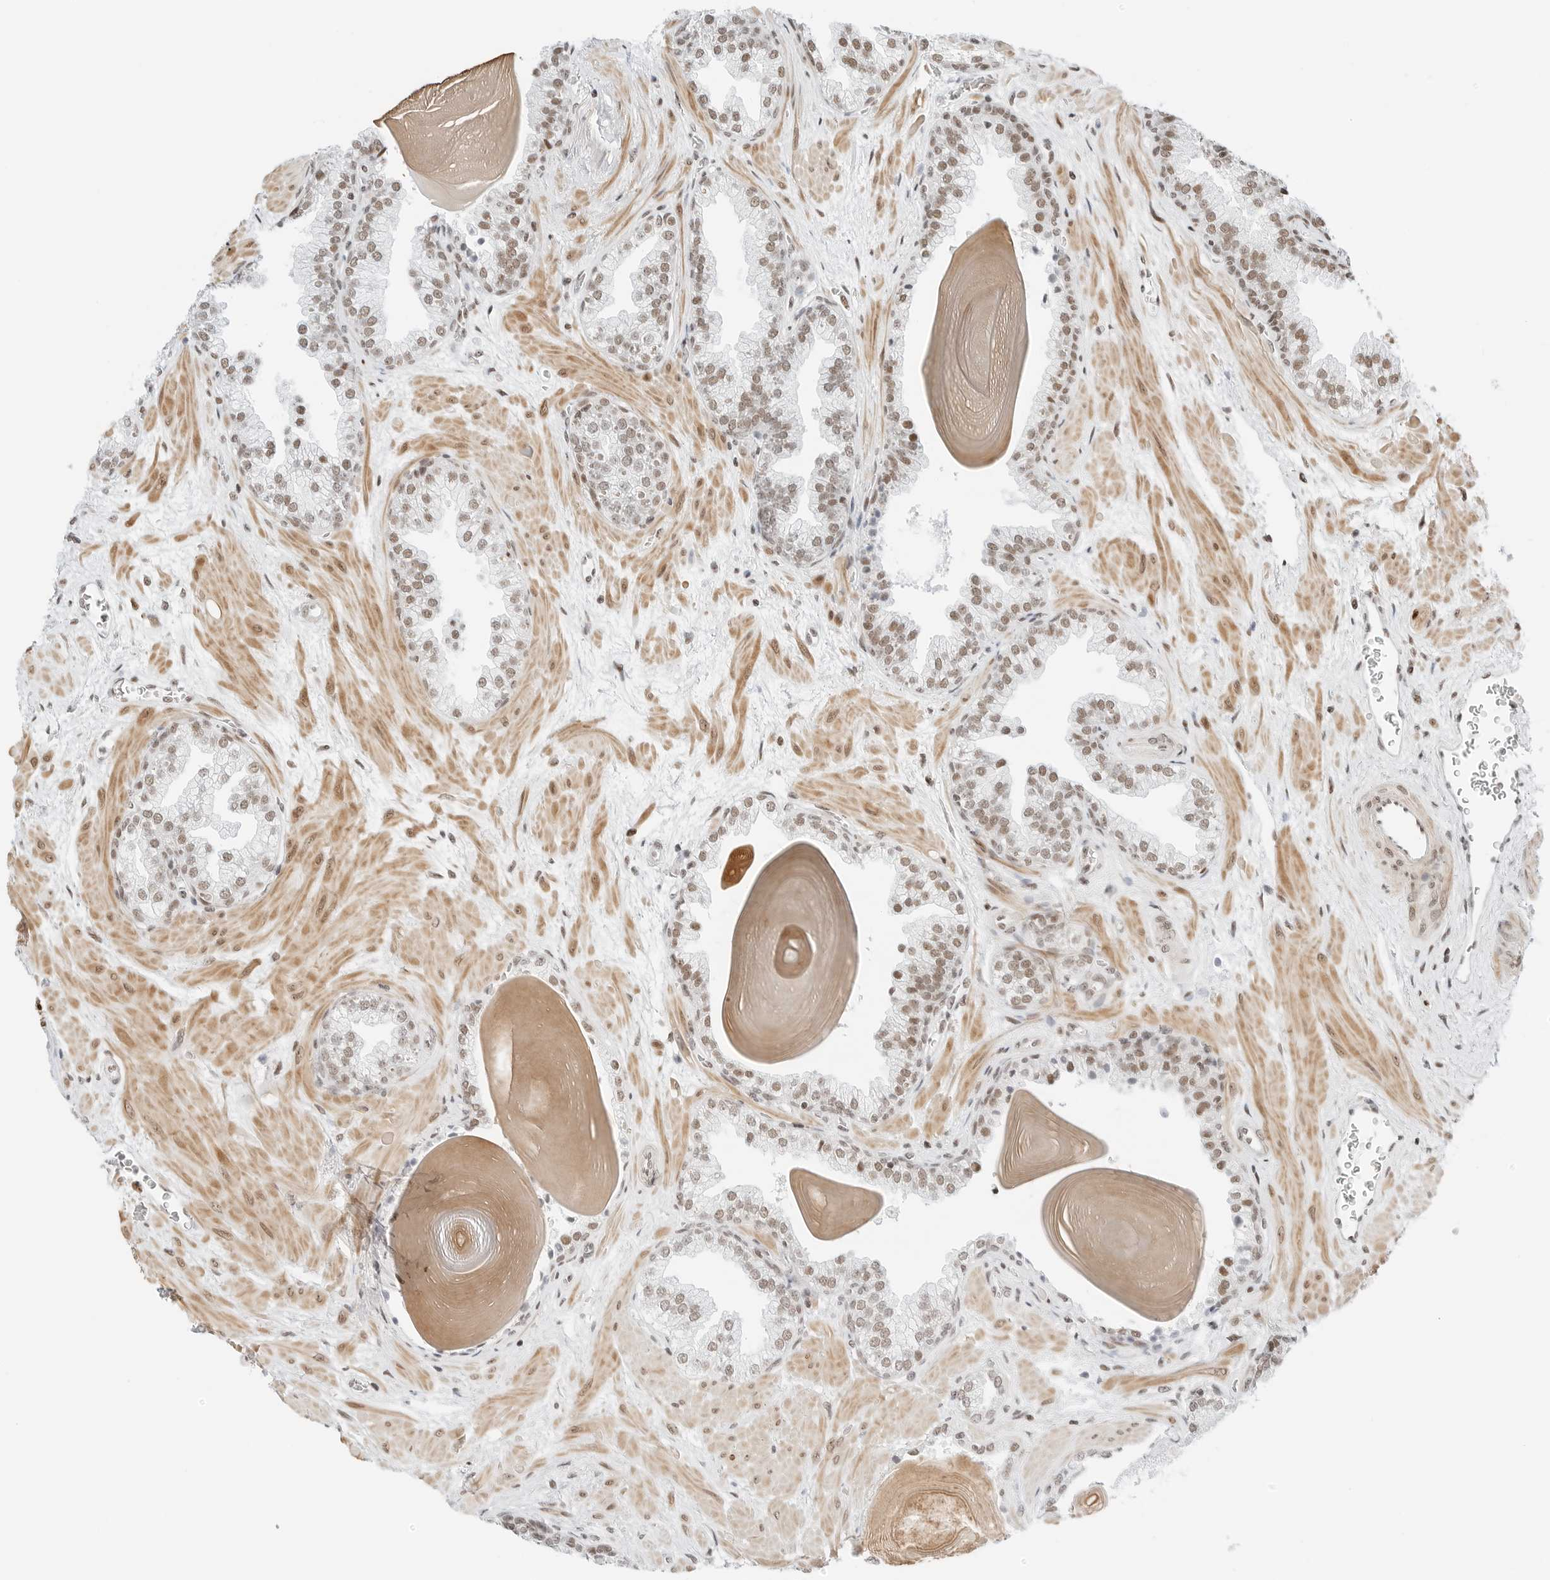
{"staining": {"intensity": "moderate", "quantity": "25%-75%", "location": "nuclear"}, "tissue": "prostate", "cell_type": "Glandular cells", "image_type": "normal", "snomed": [{"axis": "morphology", "description": "Normal tissue, NOS"}, {"axis": "topography", "description": "Prostate"}], "caption": "Brown immunohistochemical staining in unremarkable human prostate shows moderate nuclear staining in approximately 25%-75% of glandular cells.", "gene": "CRTC2", "patient": {"sex": "male", "age": 48}}